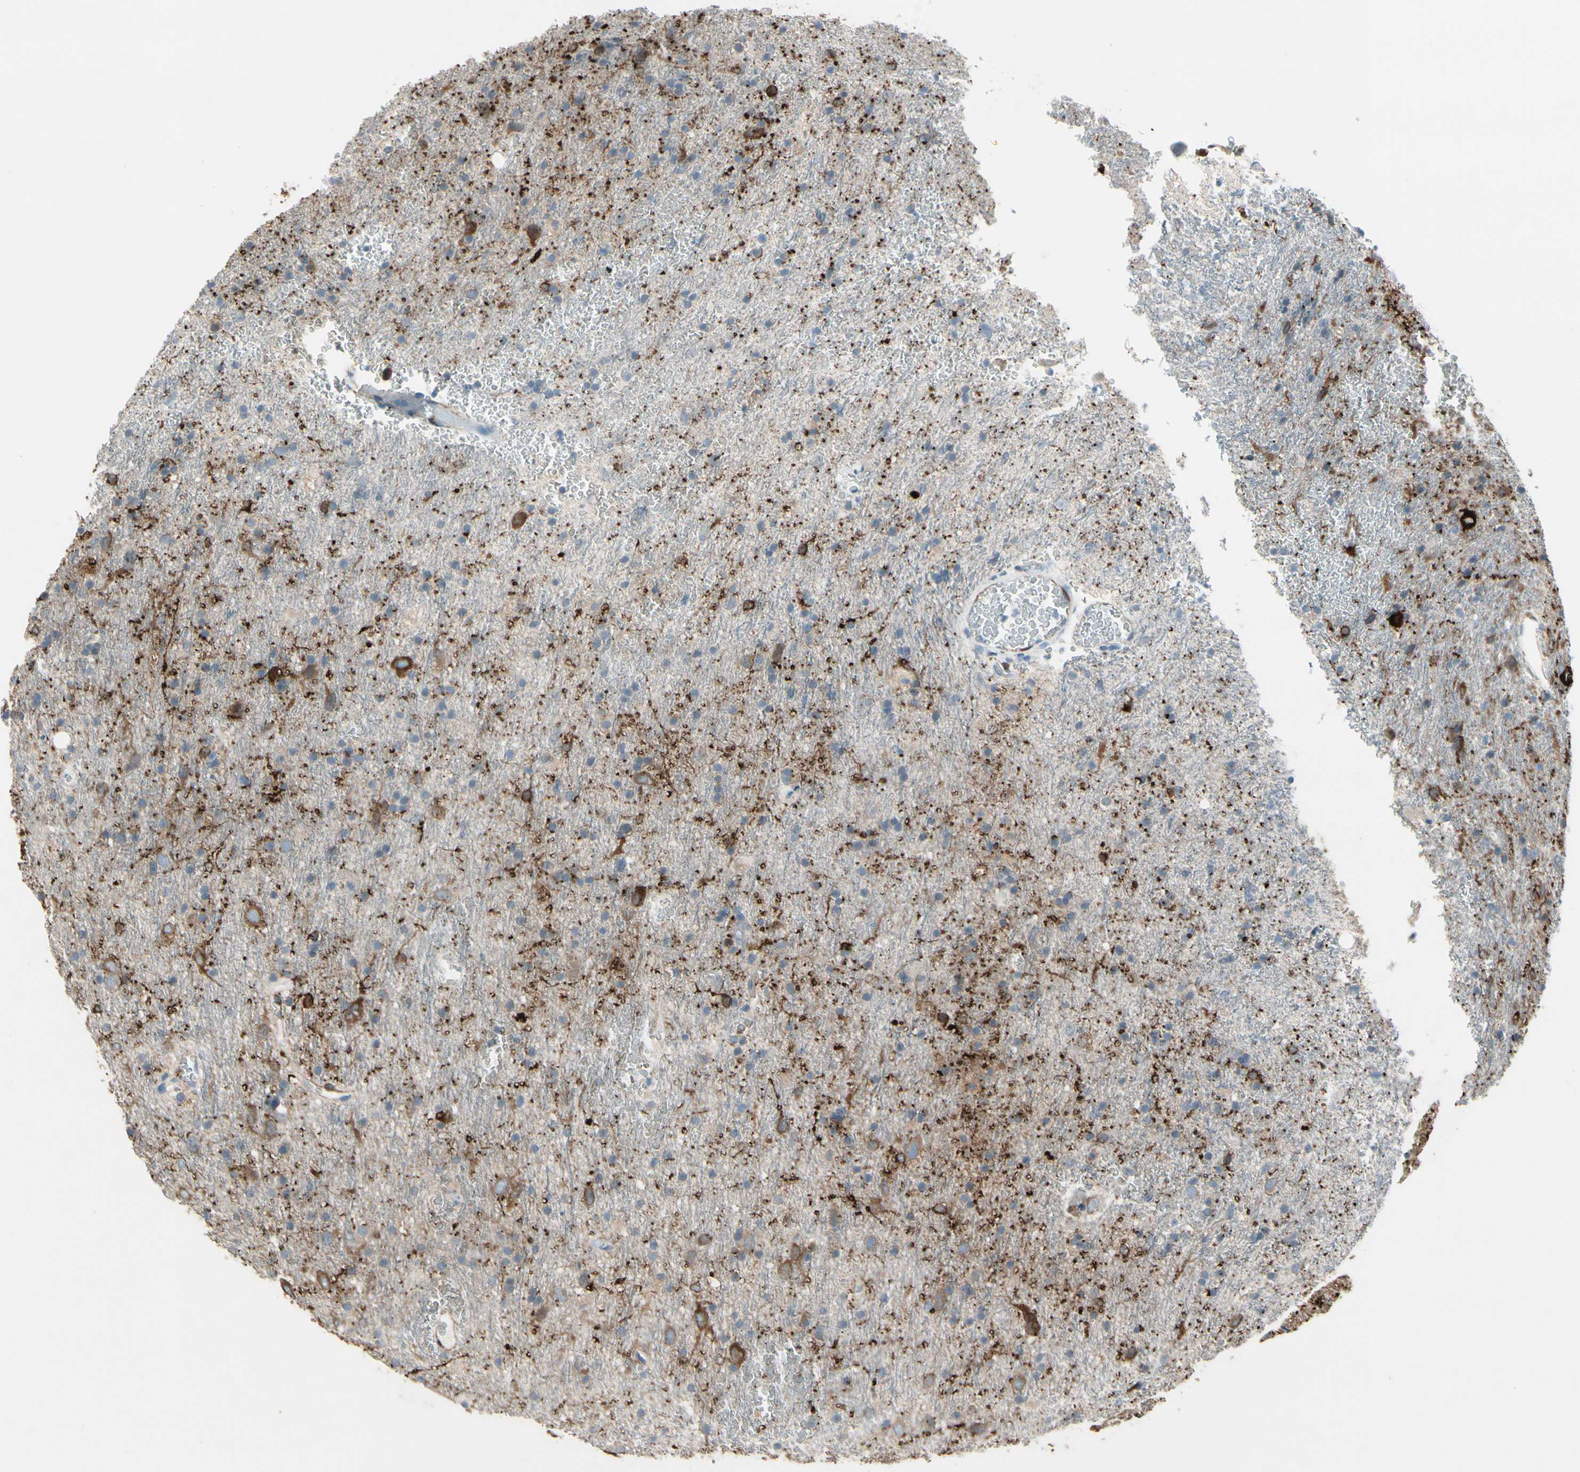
{"staining": {"intensity": "moderate", "quantity": "<25%", "location": "cytoplasmic/membranous"}, "tissue": "glioma", "cell_type": "Tumor cells", "image_type": "cancer", "snomed": [{"axis": "morphology", "description": "Glioma, malignant, Low grade"}, {"axis": "topography", "description": "Brain"}], "caption": "High-magnification brightfield microscopy of glioma stained with DAB (brown) and counterstained with hematoxylin (blue). tumor cells exhibit moderate cytoplasmic/membranous expression is seen in about<25% of cells.", "gene": "MAP2", "patient": {"sex": "male", "age": 77}}